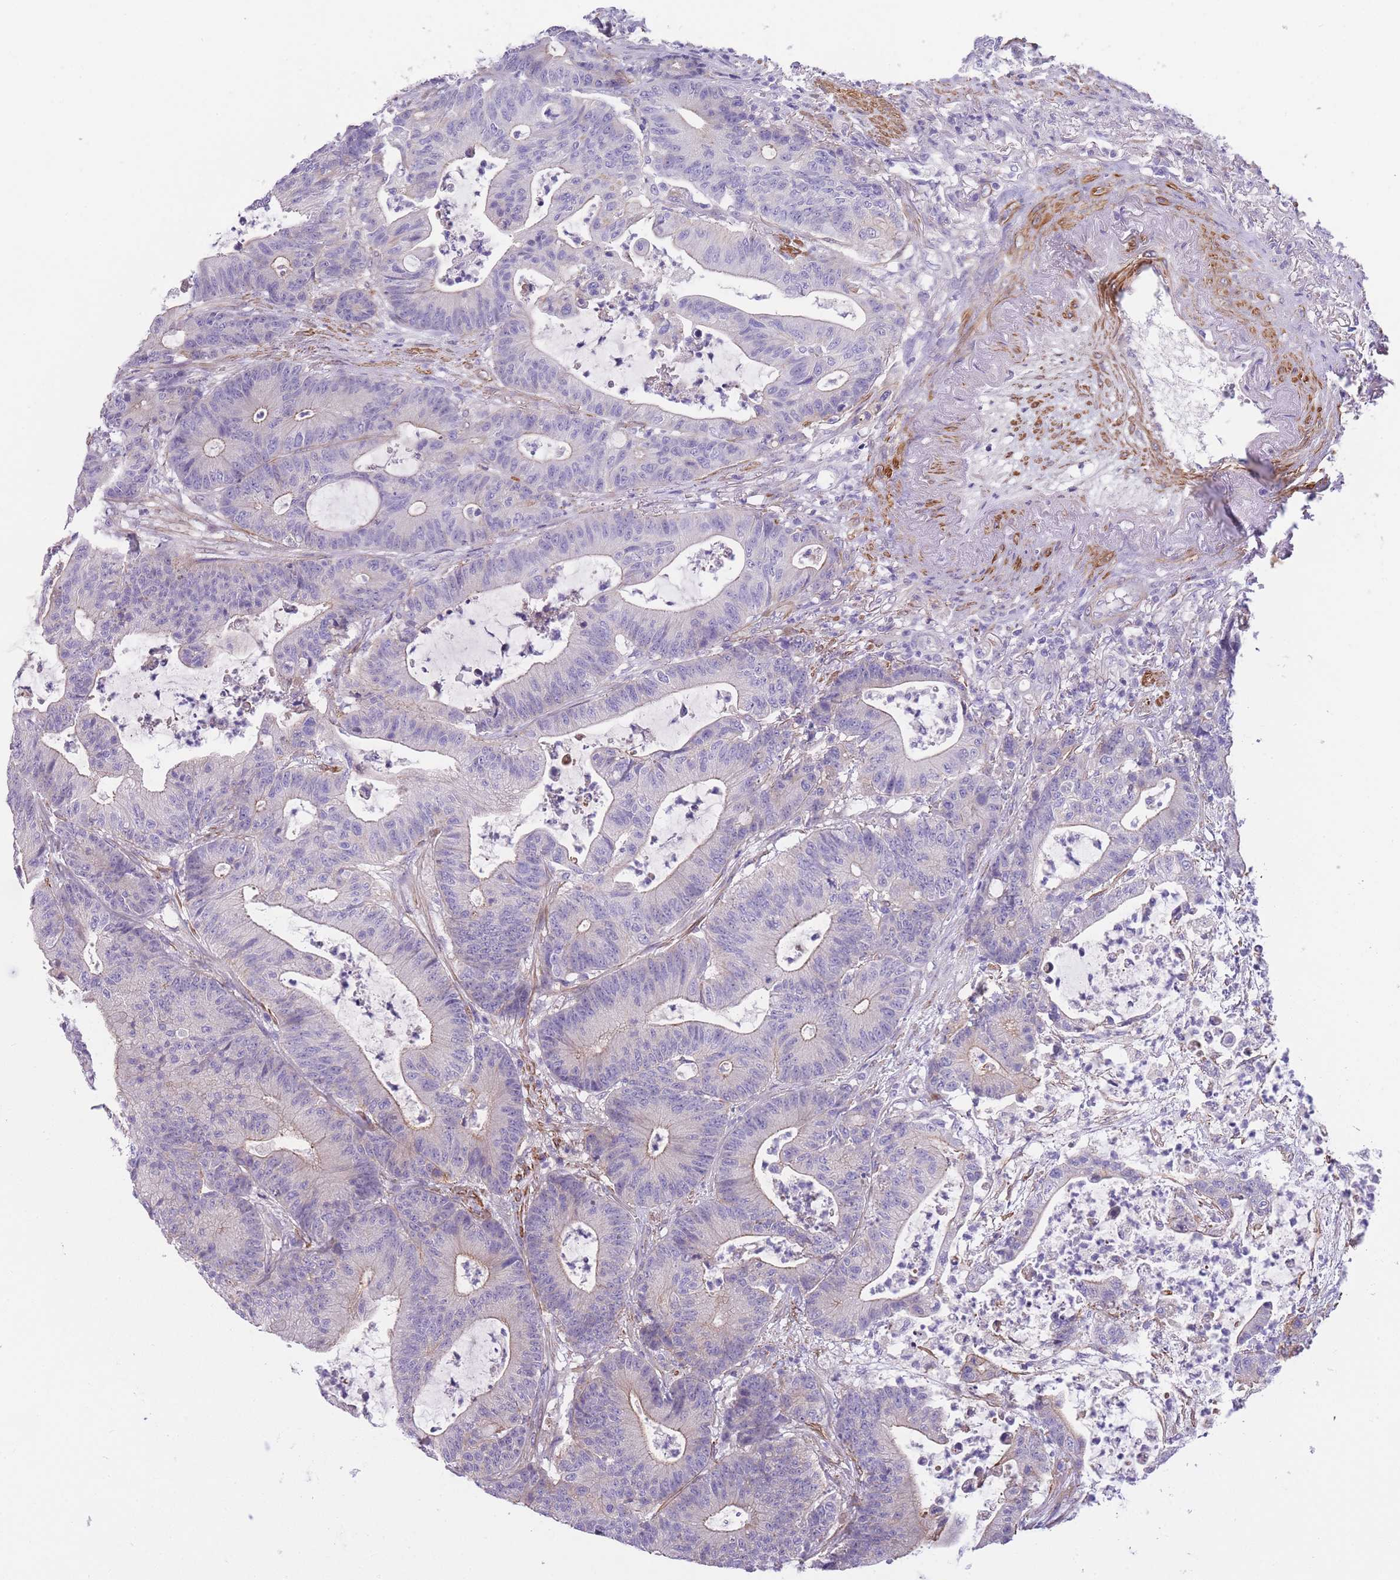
{"staining": {"intensity": "weak", "quantity": "<25%", "location": "cytoplasmic/membranous"}, "tissue": "colorectal cancer", "cell_type": "Tumor cells", "image_type": "cancer", "snomed": [{"axis": "morphology", "description": "Adenocarcinoma, NOS"}, {"axis": "topography", "description": "Colon"}], "caption": "This is an immunohistochemistry photomicrograph of human adenocarcinoma (colorectal). There is no positivity in tumor cells.", "gene": "FAM124A", "patient": {"sex": "female", "age": 84}}